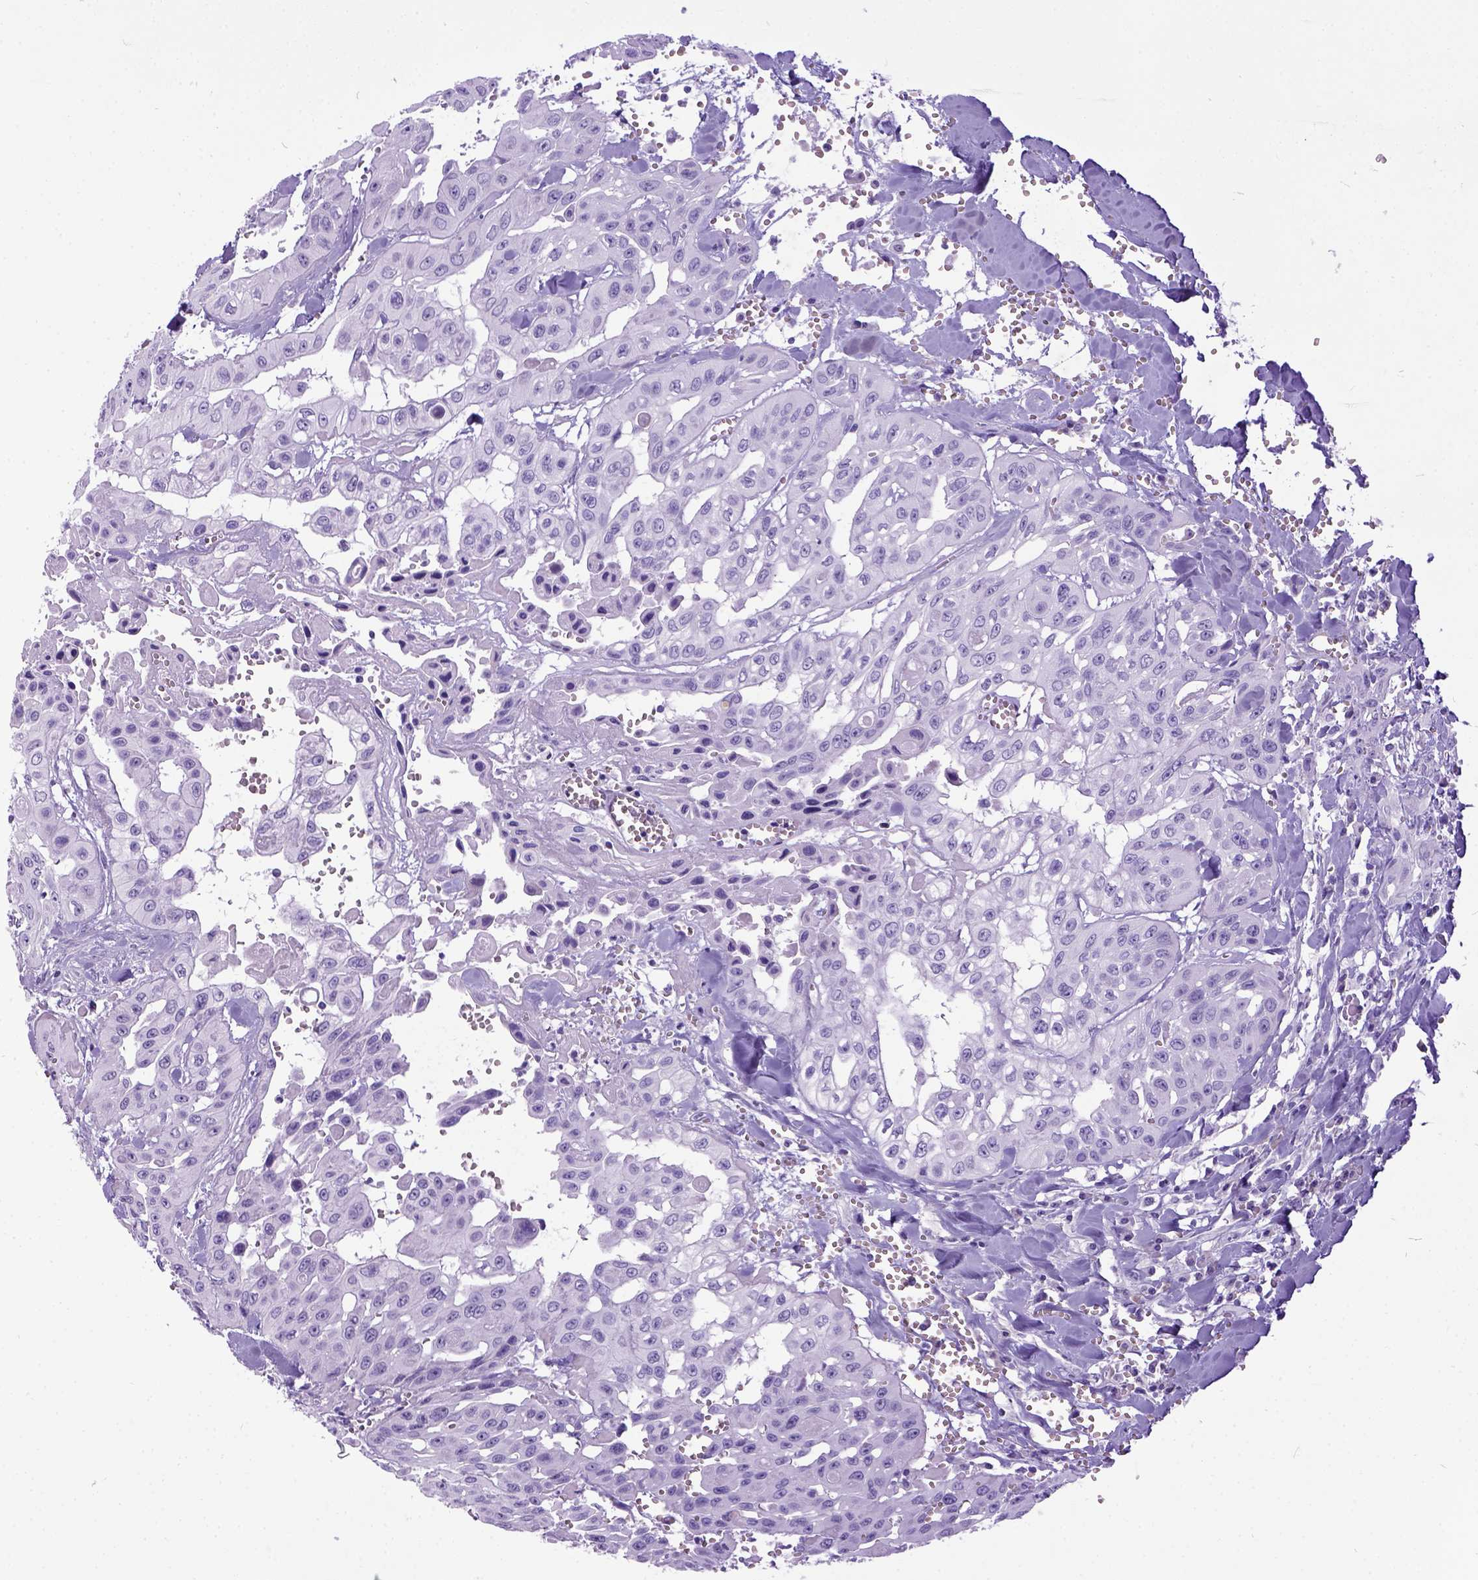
{"staining": {"intensity": "negative", "quantity": "none", "location": "none"}, "tissue": "head and neck cancer", "cell_type": "Tumor cells", "image_type": "cancer", "snomed": [{"axis": "morphology", "description": "Adenocarcinoma, NOS"}, {"axis": "topography", "description": "Head-Neck"}], "caption": "This is a micrograph of IHC staining of adenocarcinoma (head and neck), which shows no expression in tumor cells.", "gene": "IGF2", "patient": {"sex": "male", "age": 73}}